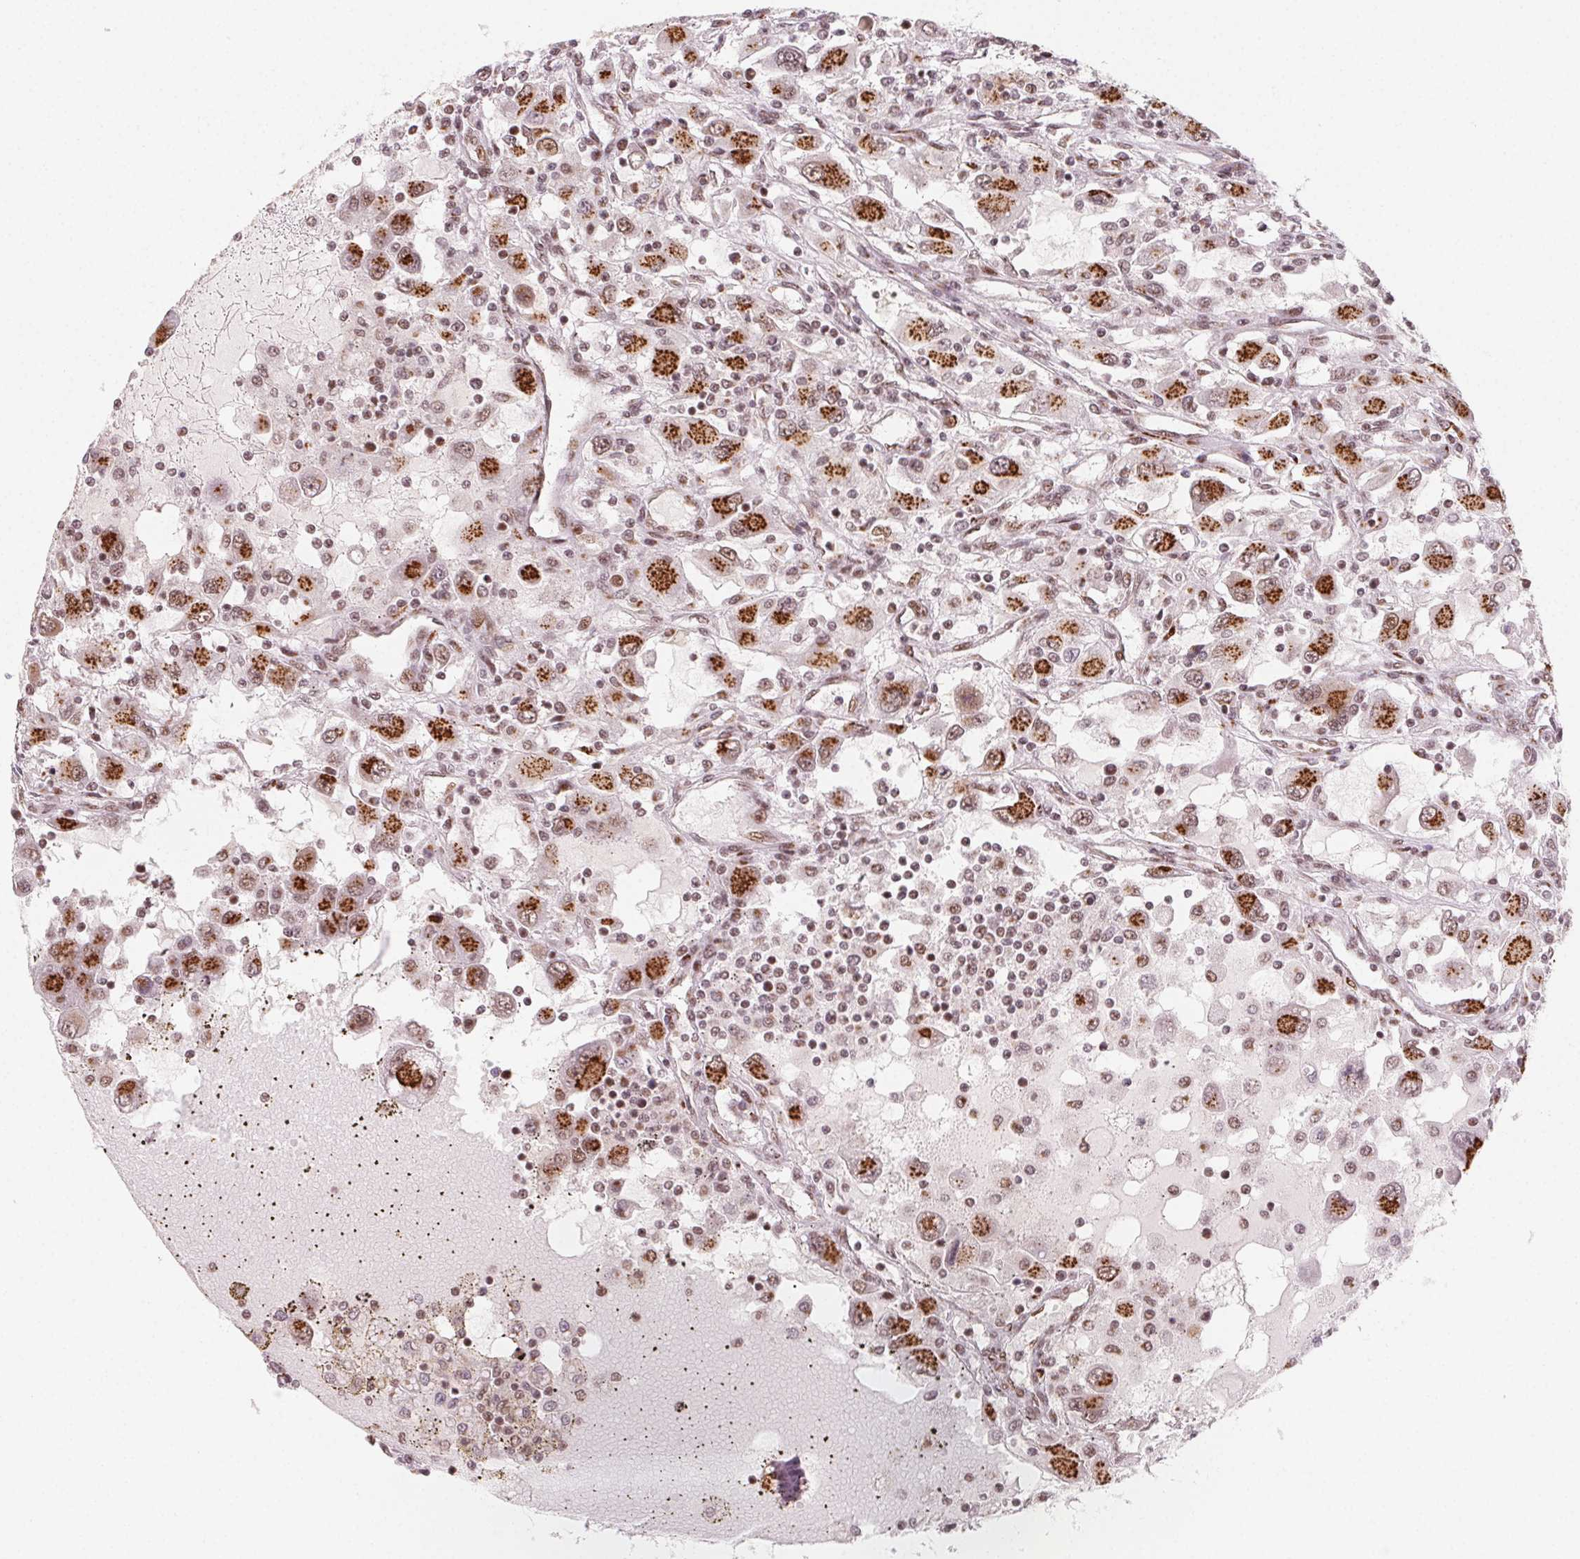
{"staining": {"intensity": "strong", "quantity": ">75%", "location": "cytoplasmic/membranous,nuclear"}, "tissue": "renal cancer", "cell_type": "Tumor cells", "image_type": "cancer", "snomed": [{"axis": "morphology", "description": "Adenocarcinoma, NOS"}, {"axis": "topography", "description": "Kidney"}], "caption": "Immunohistochemistry staining of renal cancer, which shows high levels of strong cytoplasmic/membranous and nuclear staining in about >75% of tumor cells indicating strong cytoplasmic/membranous and nuclear protein staining. The staining was performed using DAB (3,3'-diaminobenzidine) (brown) for protein detection and nuclei were counterstained in hematoxylin (blue).", "gene": "TOPORS", "patient": {"sex": "female", "age": 67}}